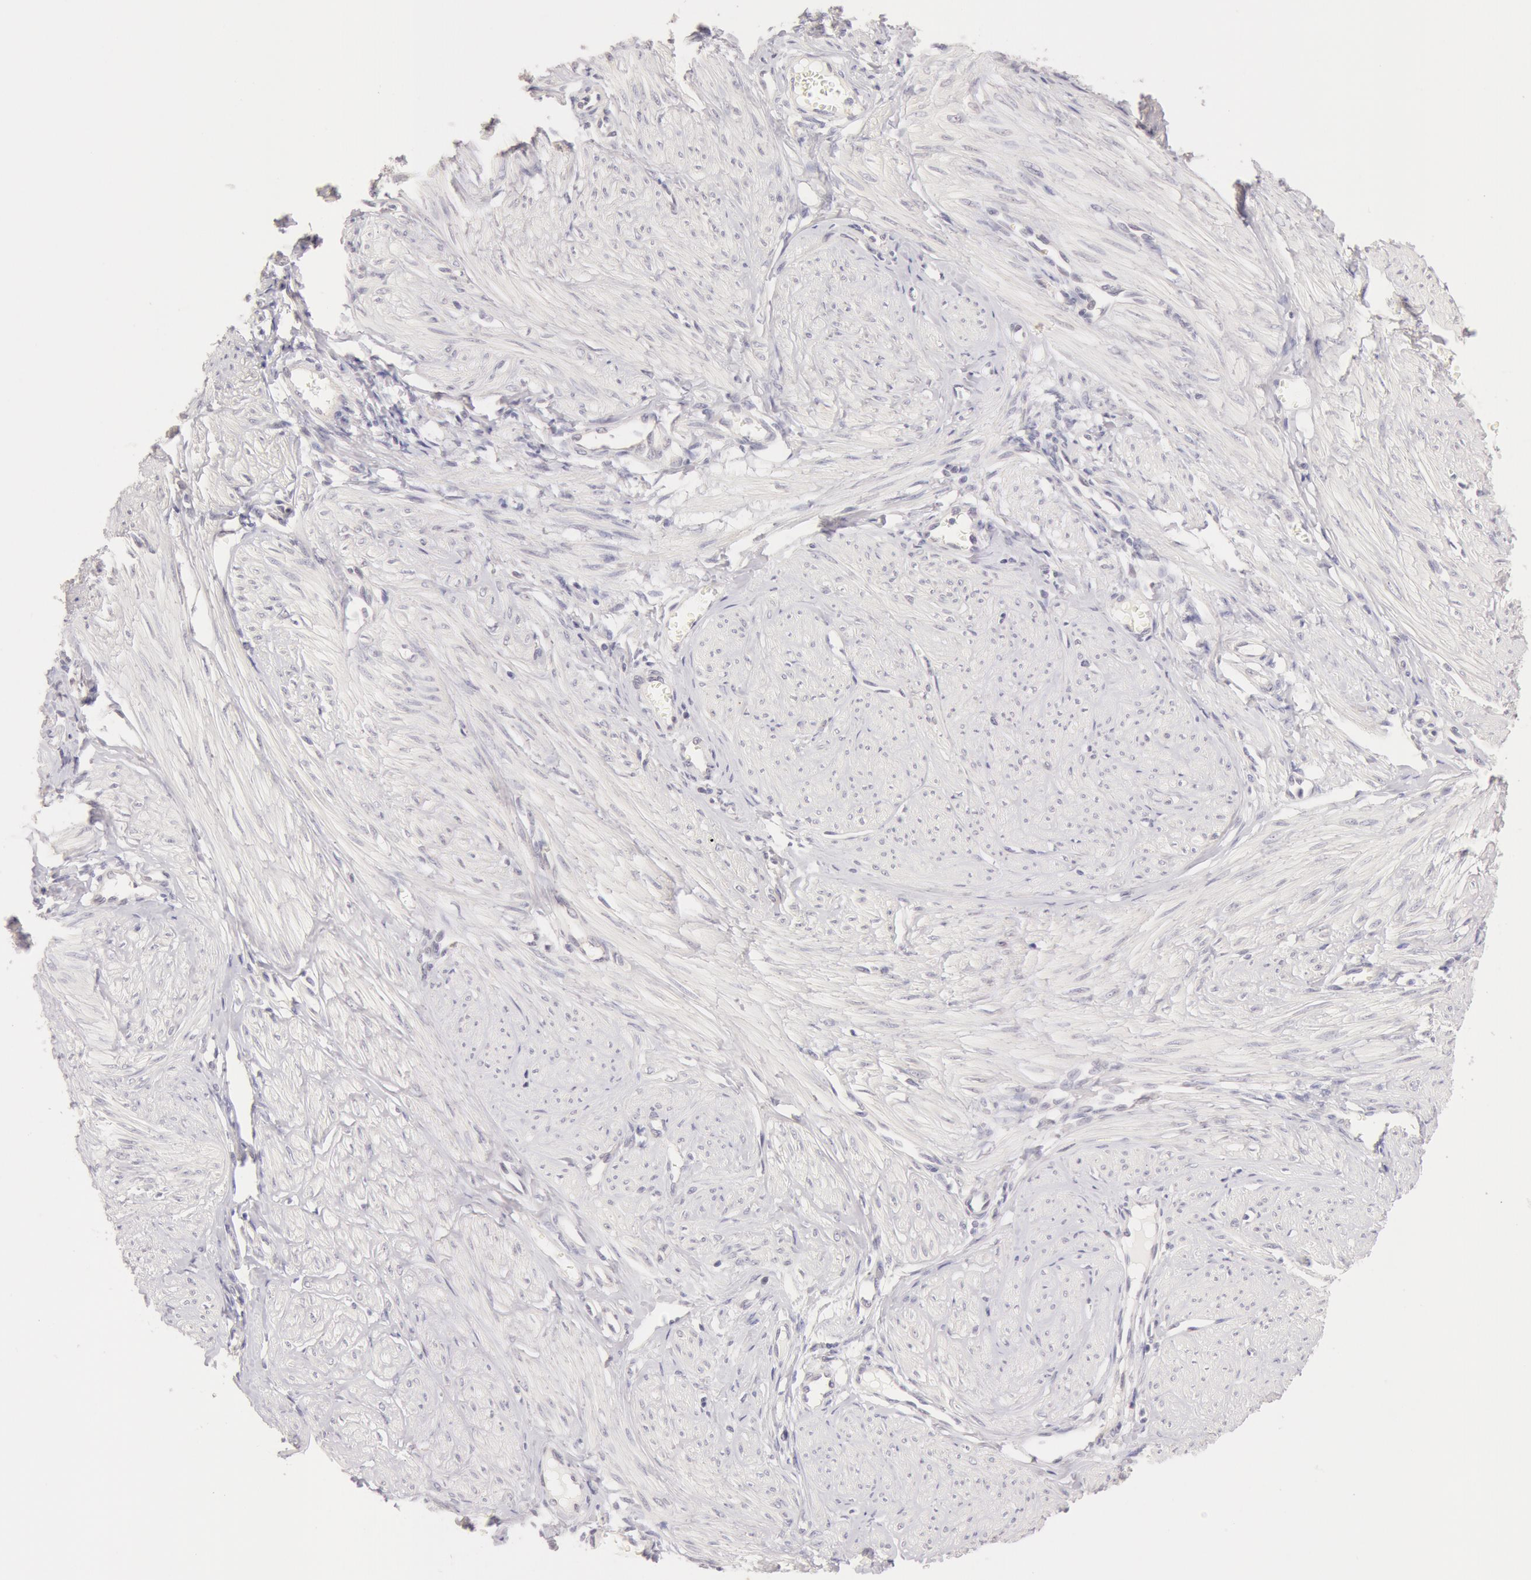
{"staining": {"intensity": "negative", "quantity": "none", "location": "none"}, "tissue": "smooth muscle", "cell_type": "Smooth muscle cells", "image_type": "normal", "snomed": [{"axis": "morphology", "description": "Normal tissue, NOS"}, {"axis": "topography", "description": "Uterus"}], "caption": "There is no significant staining in smooth muscle cells of smooth muscle. (Immunohistochemistry, brightfield microscopy, high magnification).", "gene": "ZNF597", "patient": {"sex": "female", "age": 45}}